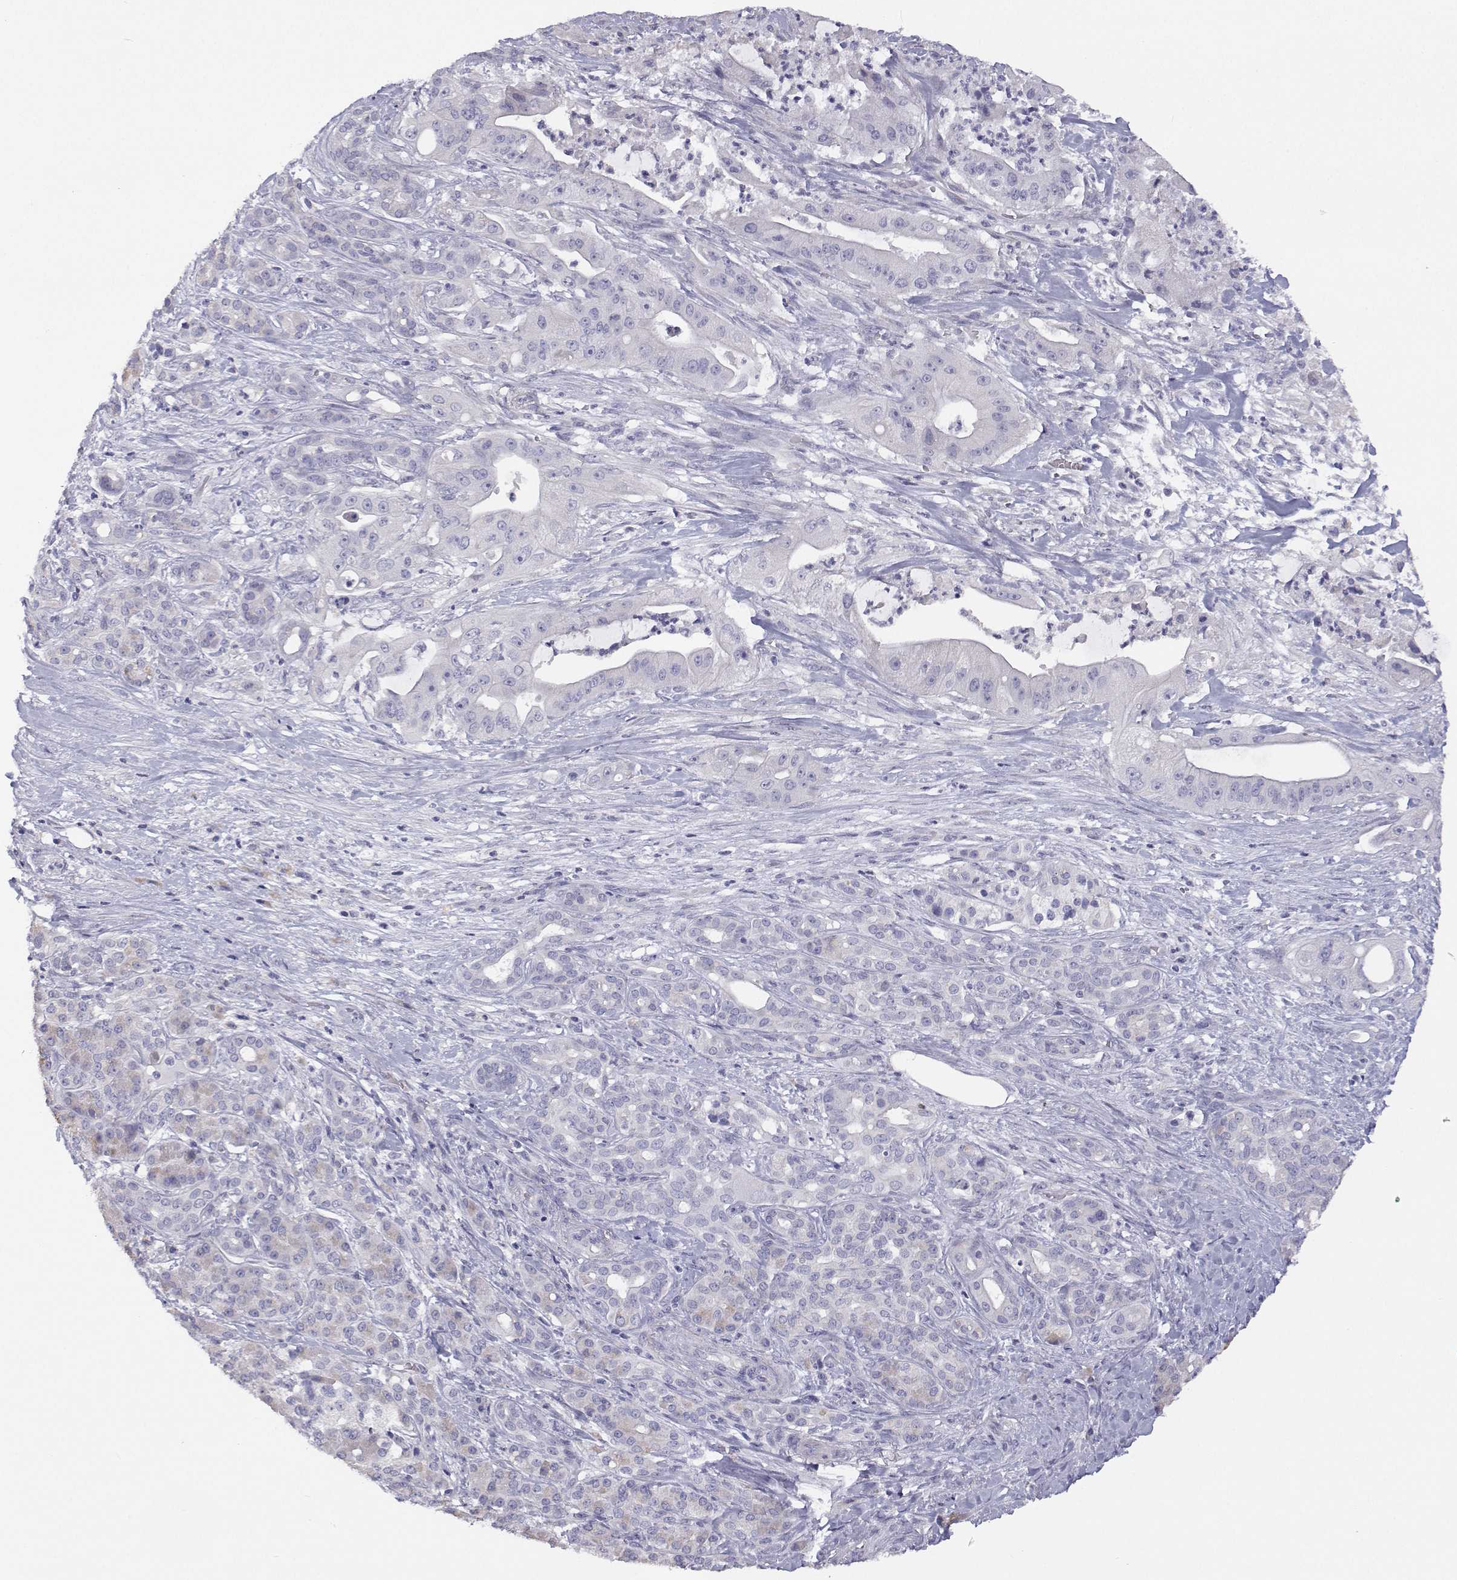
{"staining": {"intensity": "negative", "quantity": "none", "location": "none"}, "tissue": "pancreatic cancer", "cell_type": "Tumor cells", "image_type": "cancer", "snomed": [{"axis": "morphology", "description": "Normal tissue, NOS"}, {"axis": "morphology", "description": "Inflammation, NOS"}, {"axis": "morphology", "description": "Adenocarcinoma, NOS"}, {"axis": "topography", "description": "Pancreas"}], "caption": "The image demonstrates no significant staining in tumor cells of adenocarcinoma (pancreatic).", "gene": "ANKRD65", "patient": {"sex": "male", "age": 57}}